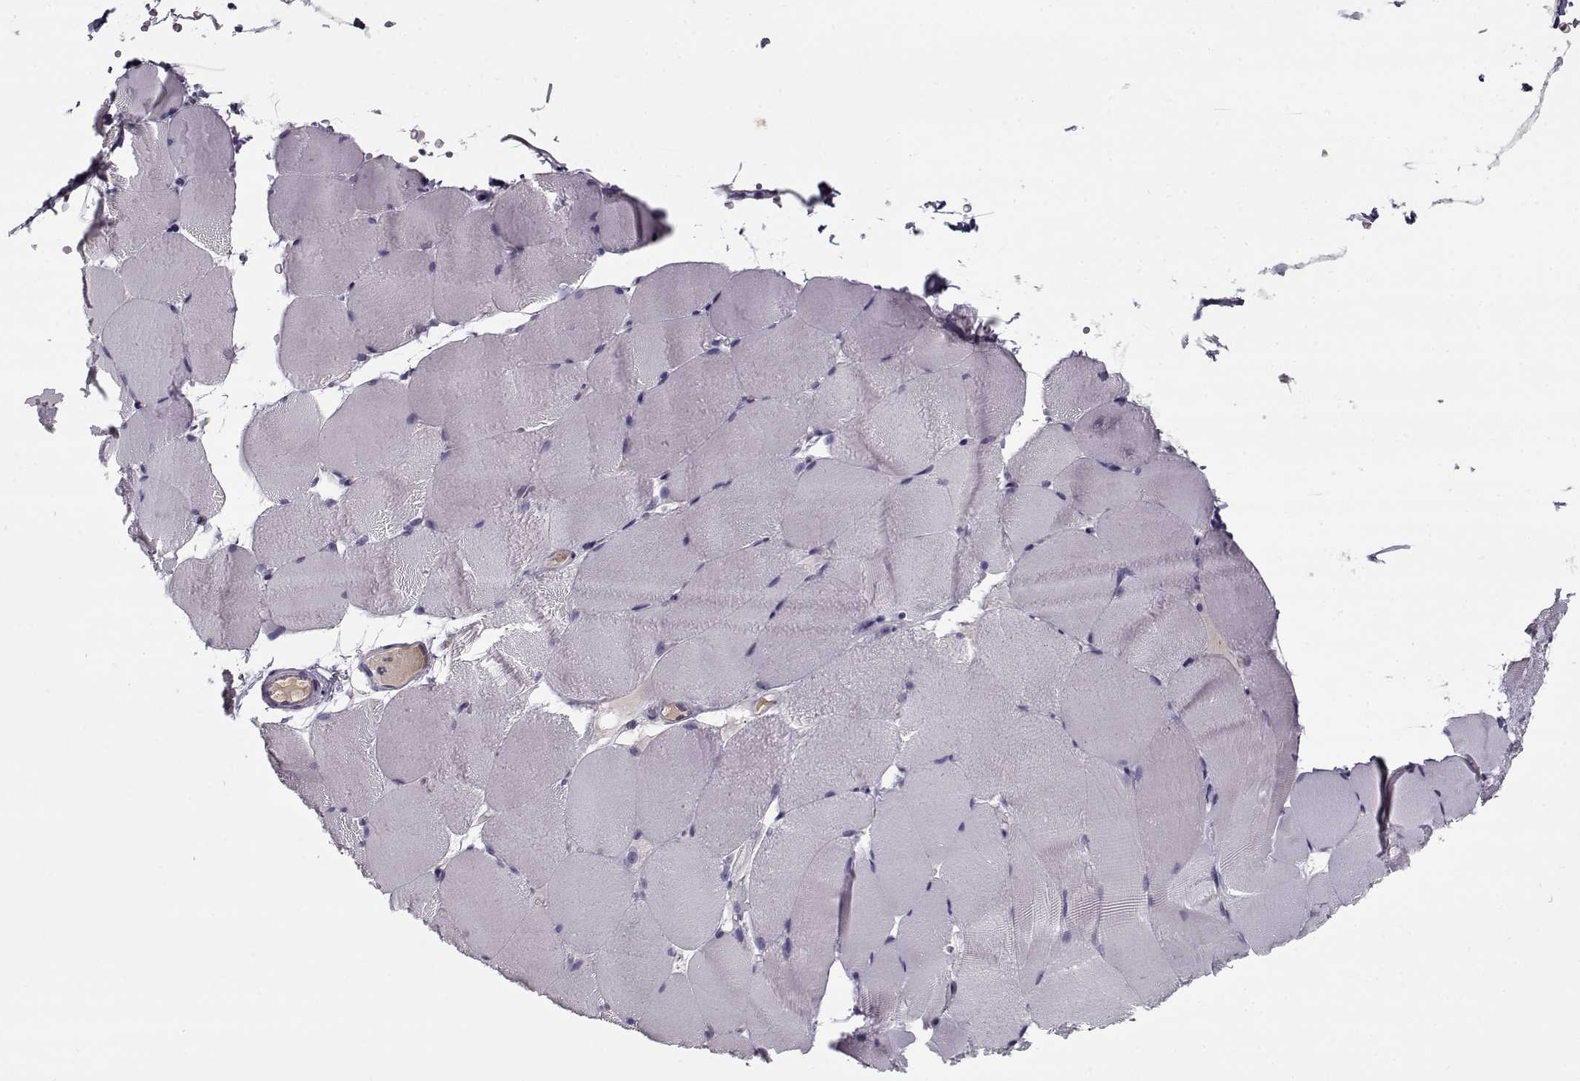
{"staining": {"intensity": "negative", "quantity": "none", "location": "none"}, "tissue": "skeletal muscle", "cell_type": "Myocytes", "image_type": "normal", "snomed": [{"axis": "morphology", "description": "Normal tissue, NOS"}, {"axis": "topography", "description": "Skeletal muscle"}], "caption": "Immunohistochemical staining of normal skeletal muscle demonstrates no significant positivity in myocytes.", "gene": "SPACA9", "patient": {"sex": "female", "age": 37}}